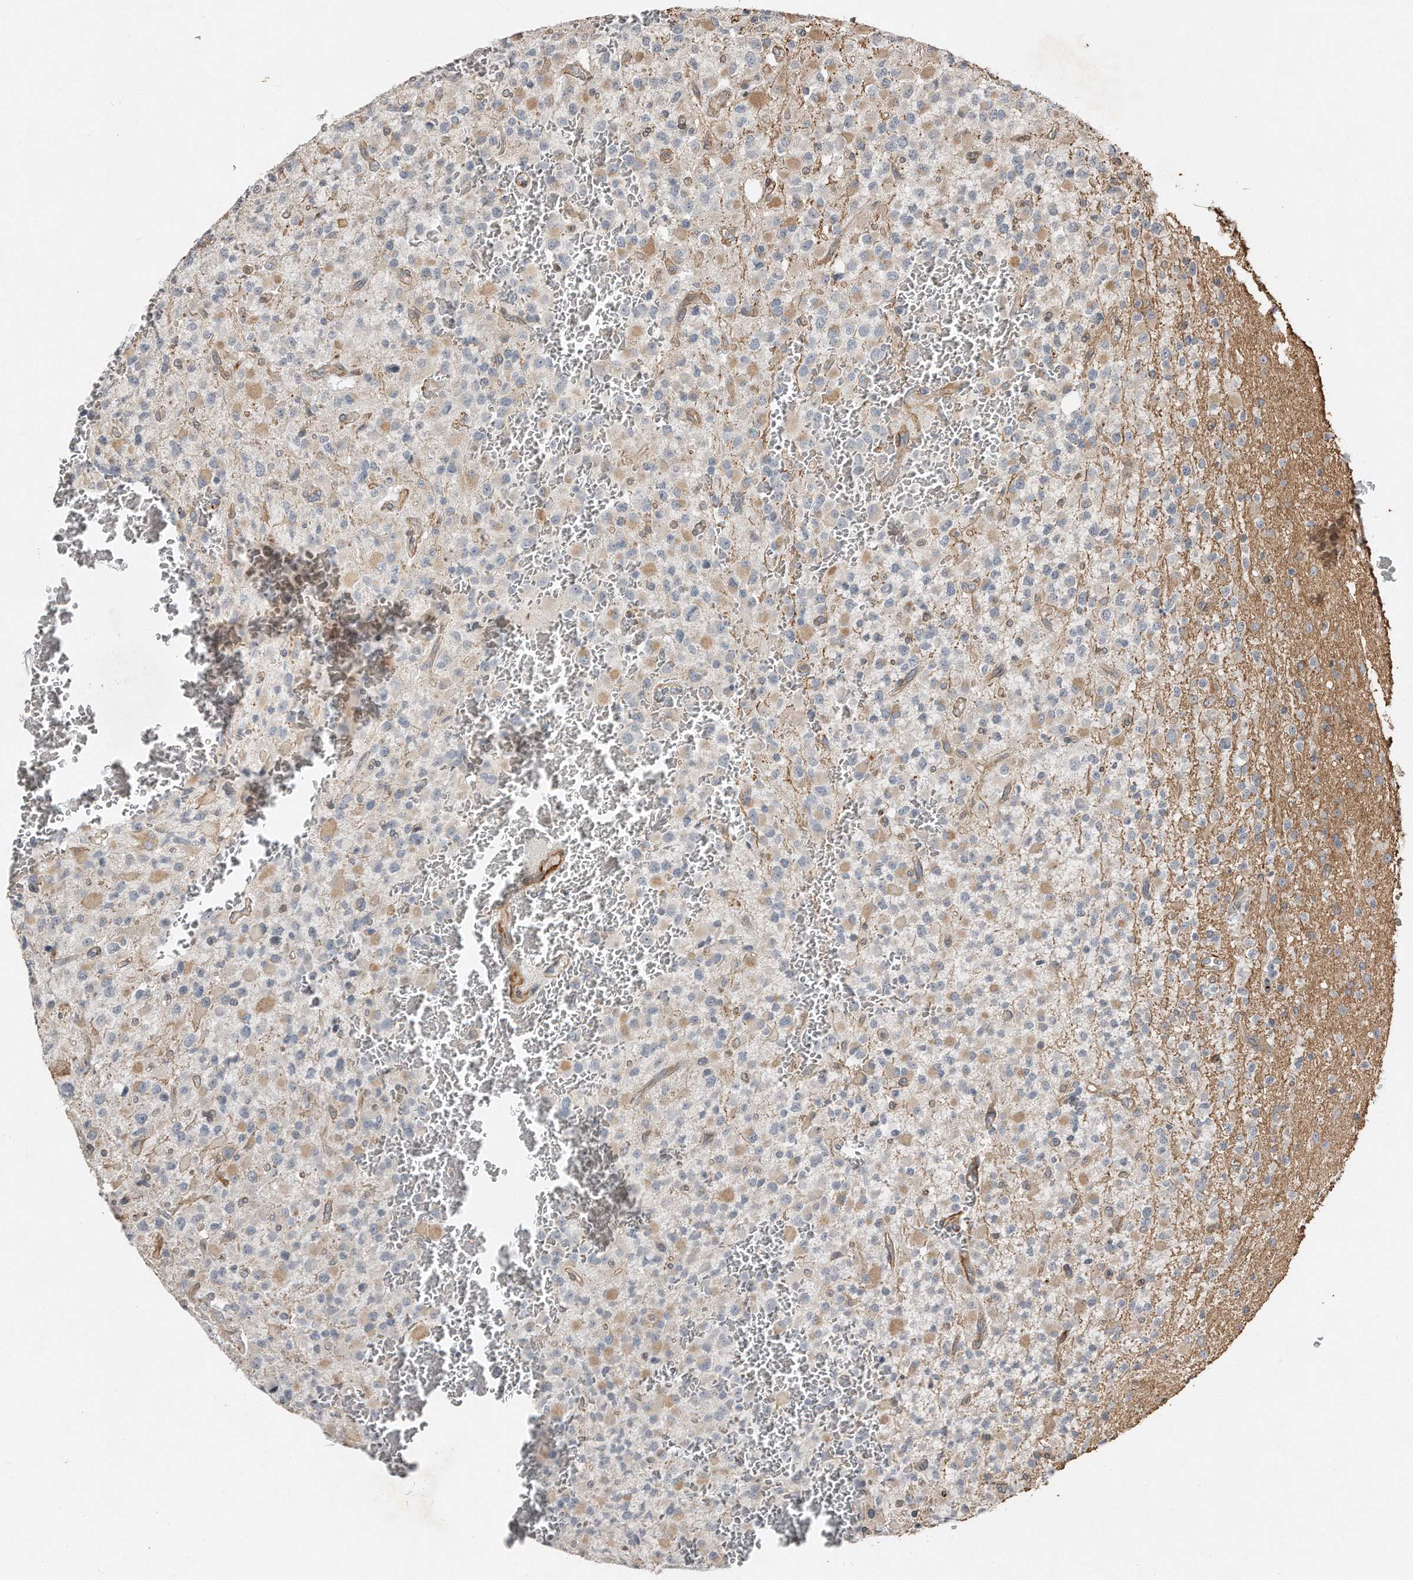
{"staining": {"intensity": "weak", "quantity": "<25%", "location": "cytoplasmic/membranous"}, "tissue": "glioma", "cell_type": "Tumor cells", "image_type": "cancer", "snomed": [{"axis": "morphology", "description": "Glioma, malignant, High grade"}, {"axis": "topography", "description": "Brain"}], "caption": "Immunohistochemistry image of malignant glioma (high-grade) stained for a protein (brown), which reveals no staining in tumor cells.", "gene": "SNAP47", "patient": {"sex": "male", "age": 34}}